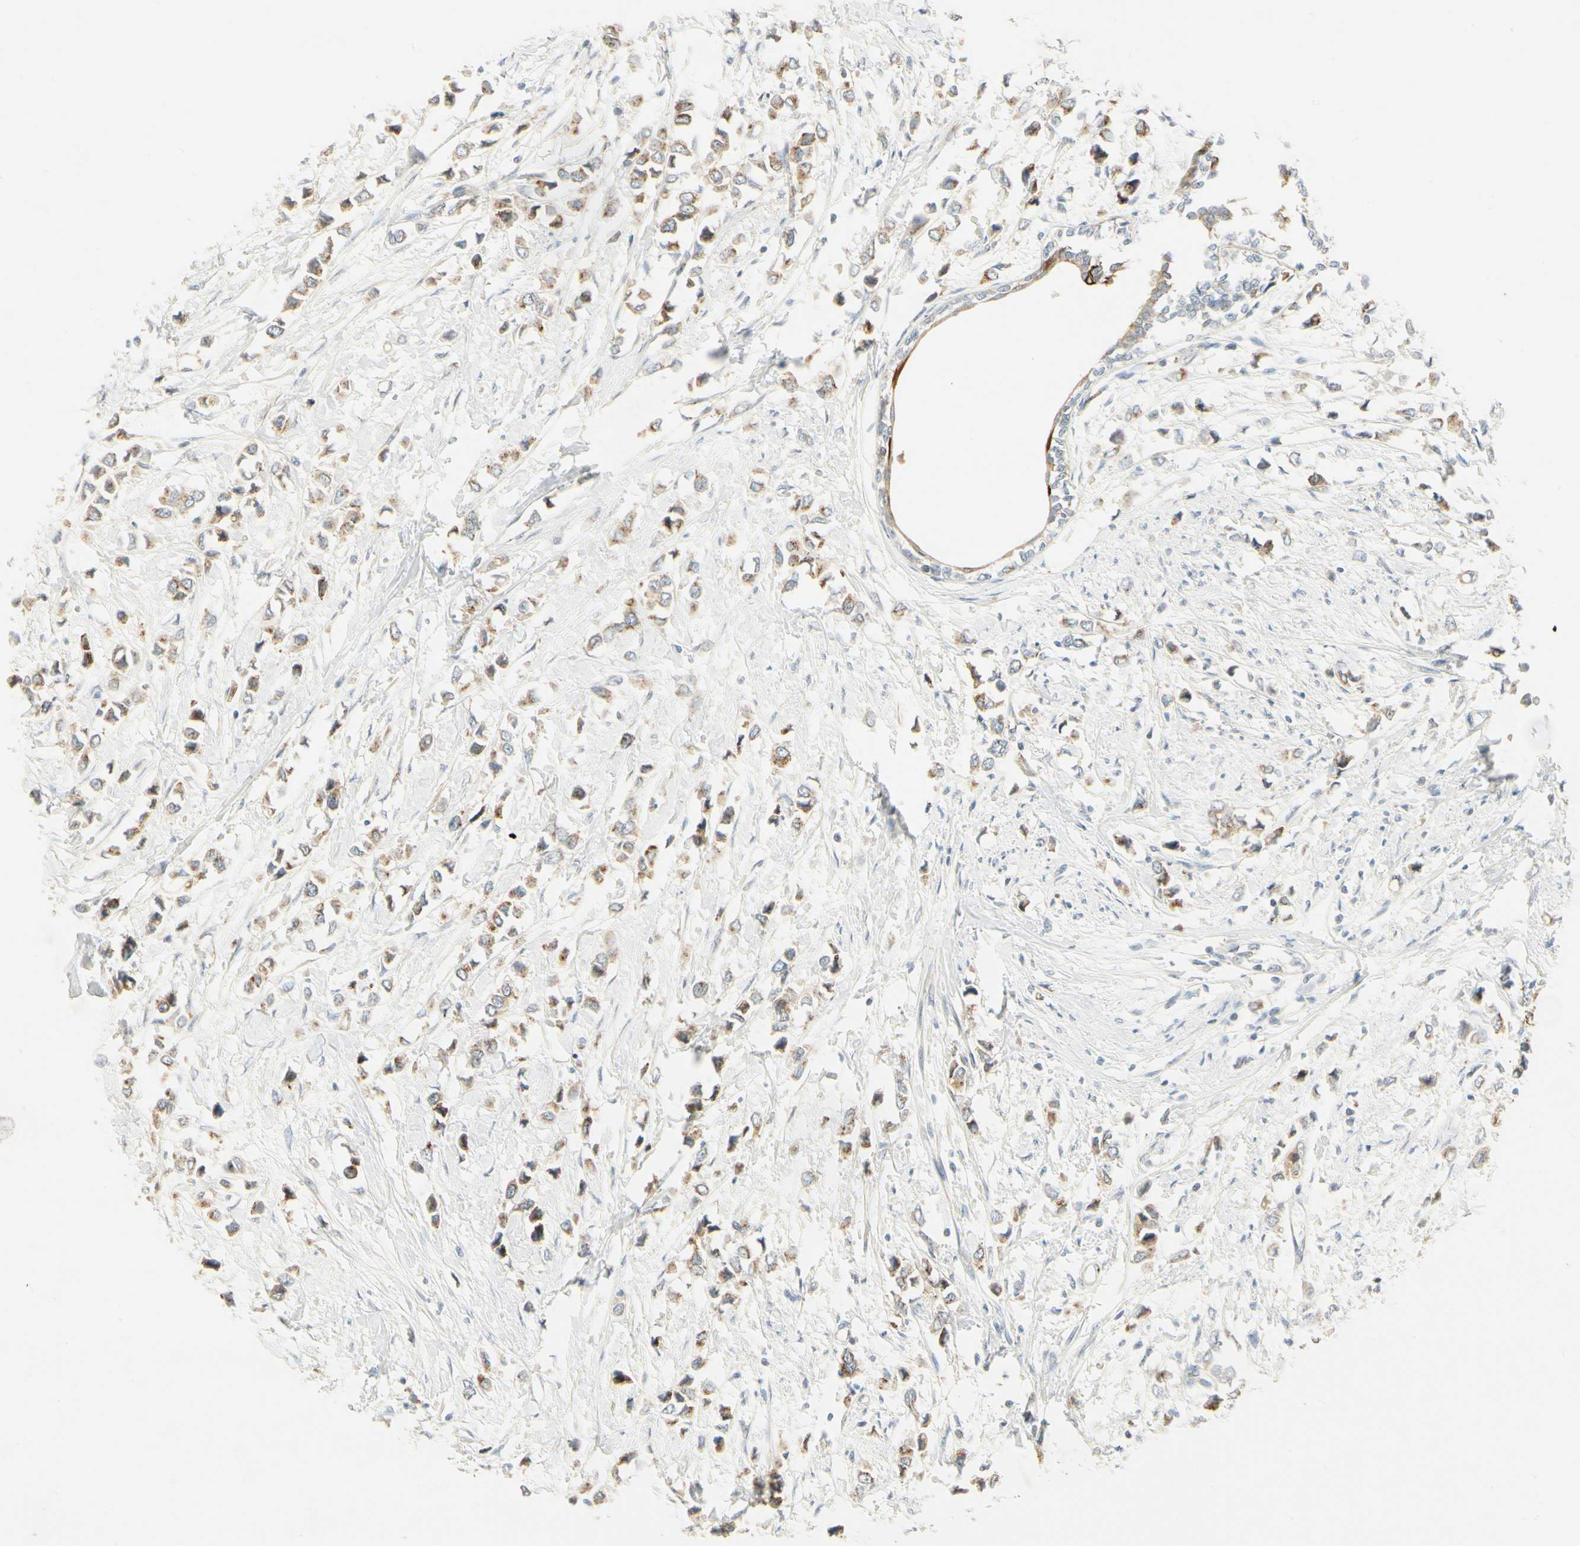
{"staining": {"intensity": "moderate", "quantity": ">75%", "location": "cytoplasmic/membranous"}, "tissue": "breast cancer", "cell_type": "Tumor cells", "image_type": "cancer", "snomed": [{"axis": "morphology", "description": "Lobular carcinoma"}, {"axis": "topography", "description": "Breast"}], "caption": "Breast cancer stained for a protein displays moderate cytoplasmic/membranous positivity in tumor cells.", "gene": "MANSC1", "patient": {"sex": "female", "age": 51}}